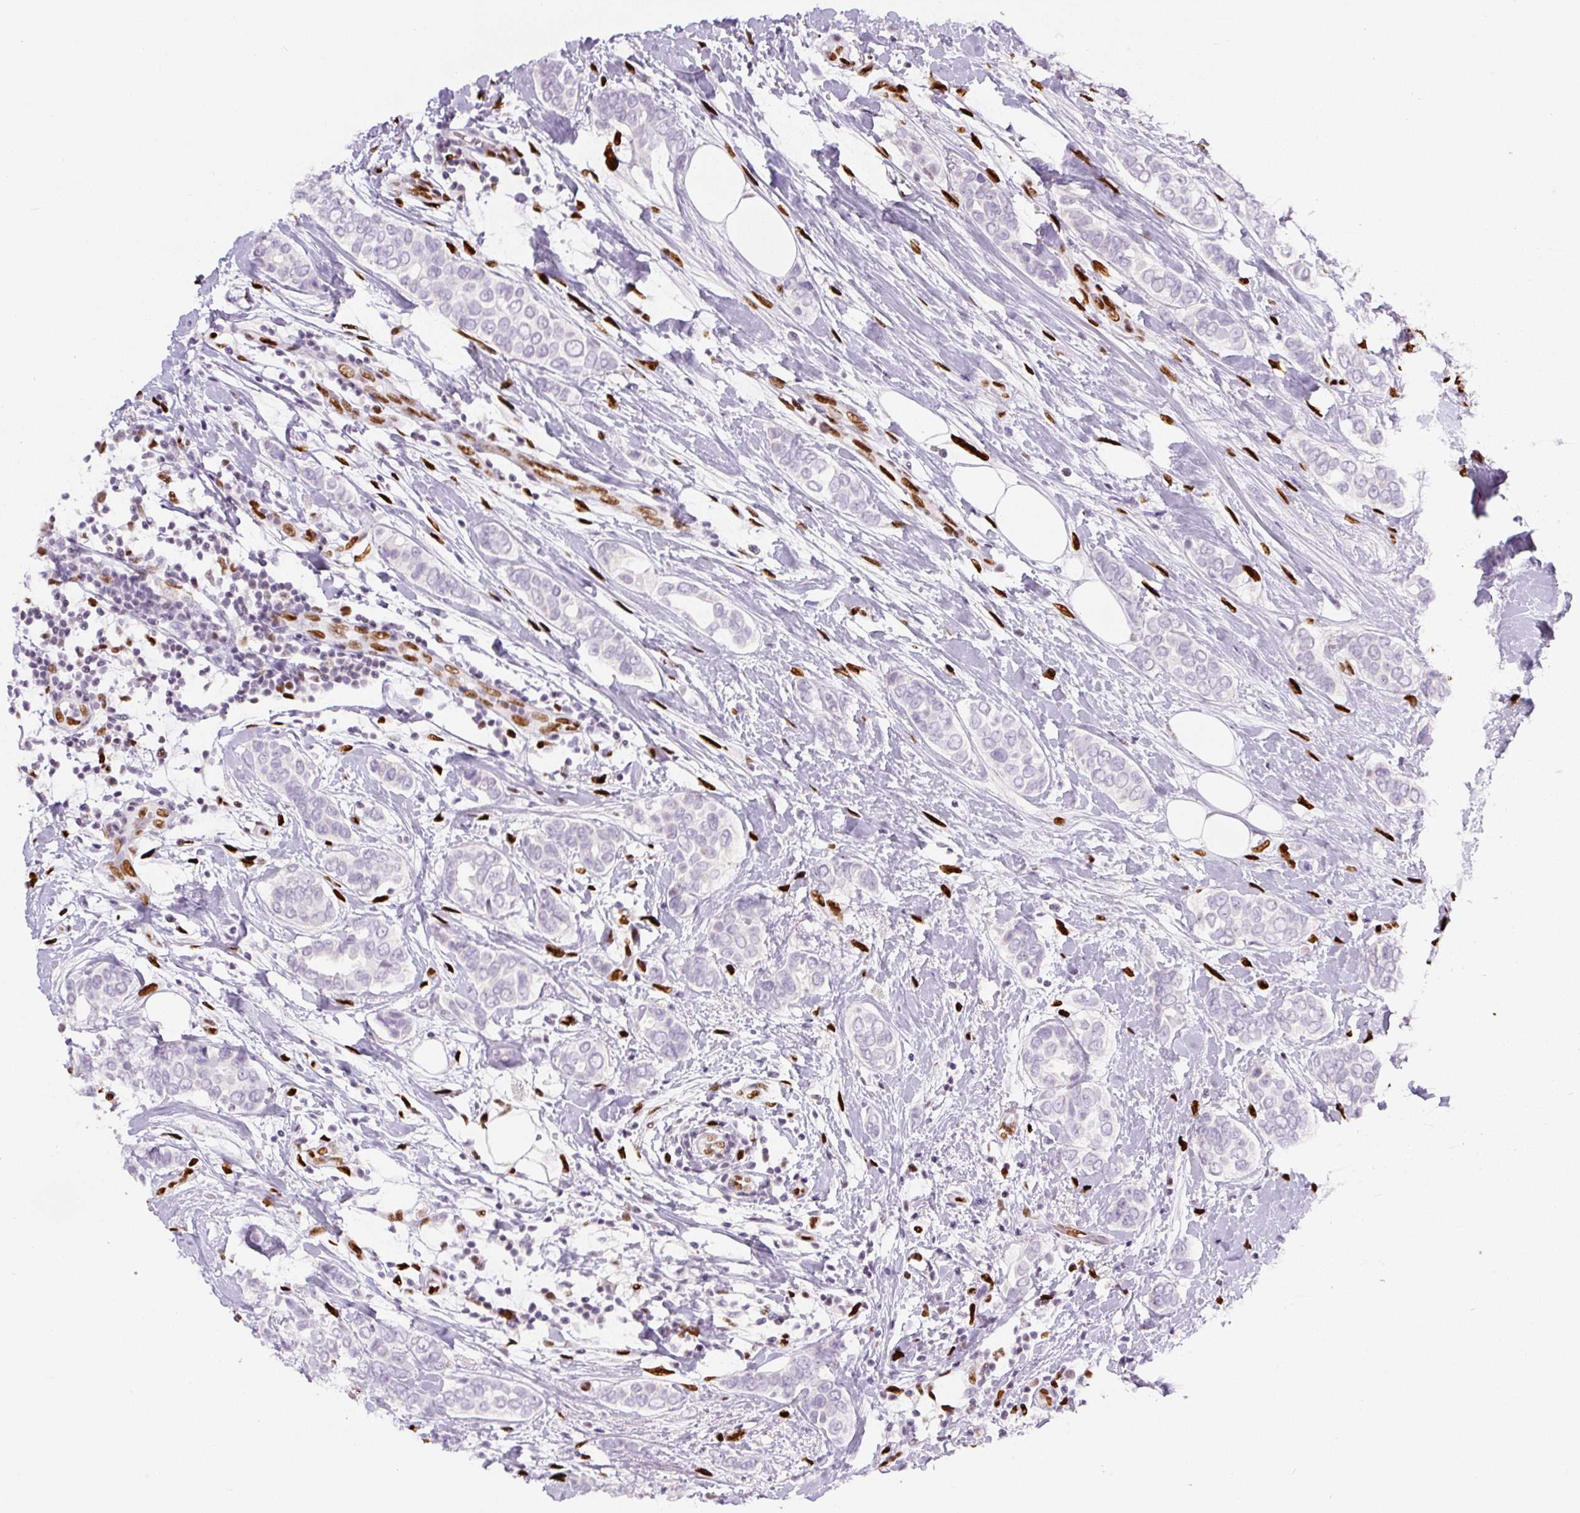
{"staining": {"intensity": "negative", "quantity": "none", "location": "none"}, "tissue": "breast cancer", "cell_type": "Tumor cells", "image_type": "cancer", "snomed": [{"axis": "morphology", "description": "Lobular carcinoma"}, {"axis": "topography", "description": "Breast"}], "caption": "Immunohistochemistry image of neoplastic tissue: breast cancer (lobular carcinoma) stained with DAB (3,3'-diaminobenzidine) demonstrates no significant protein expression in tumor cells.", "gene": "ZEB1", "patient": {"sex": "female", "age": 51}}